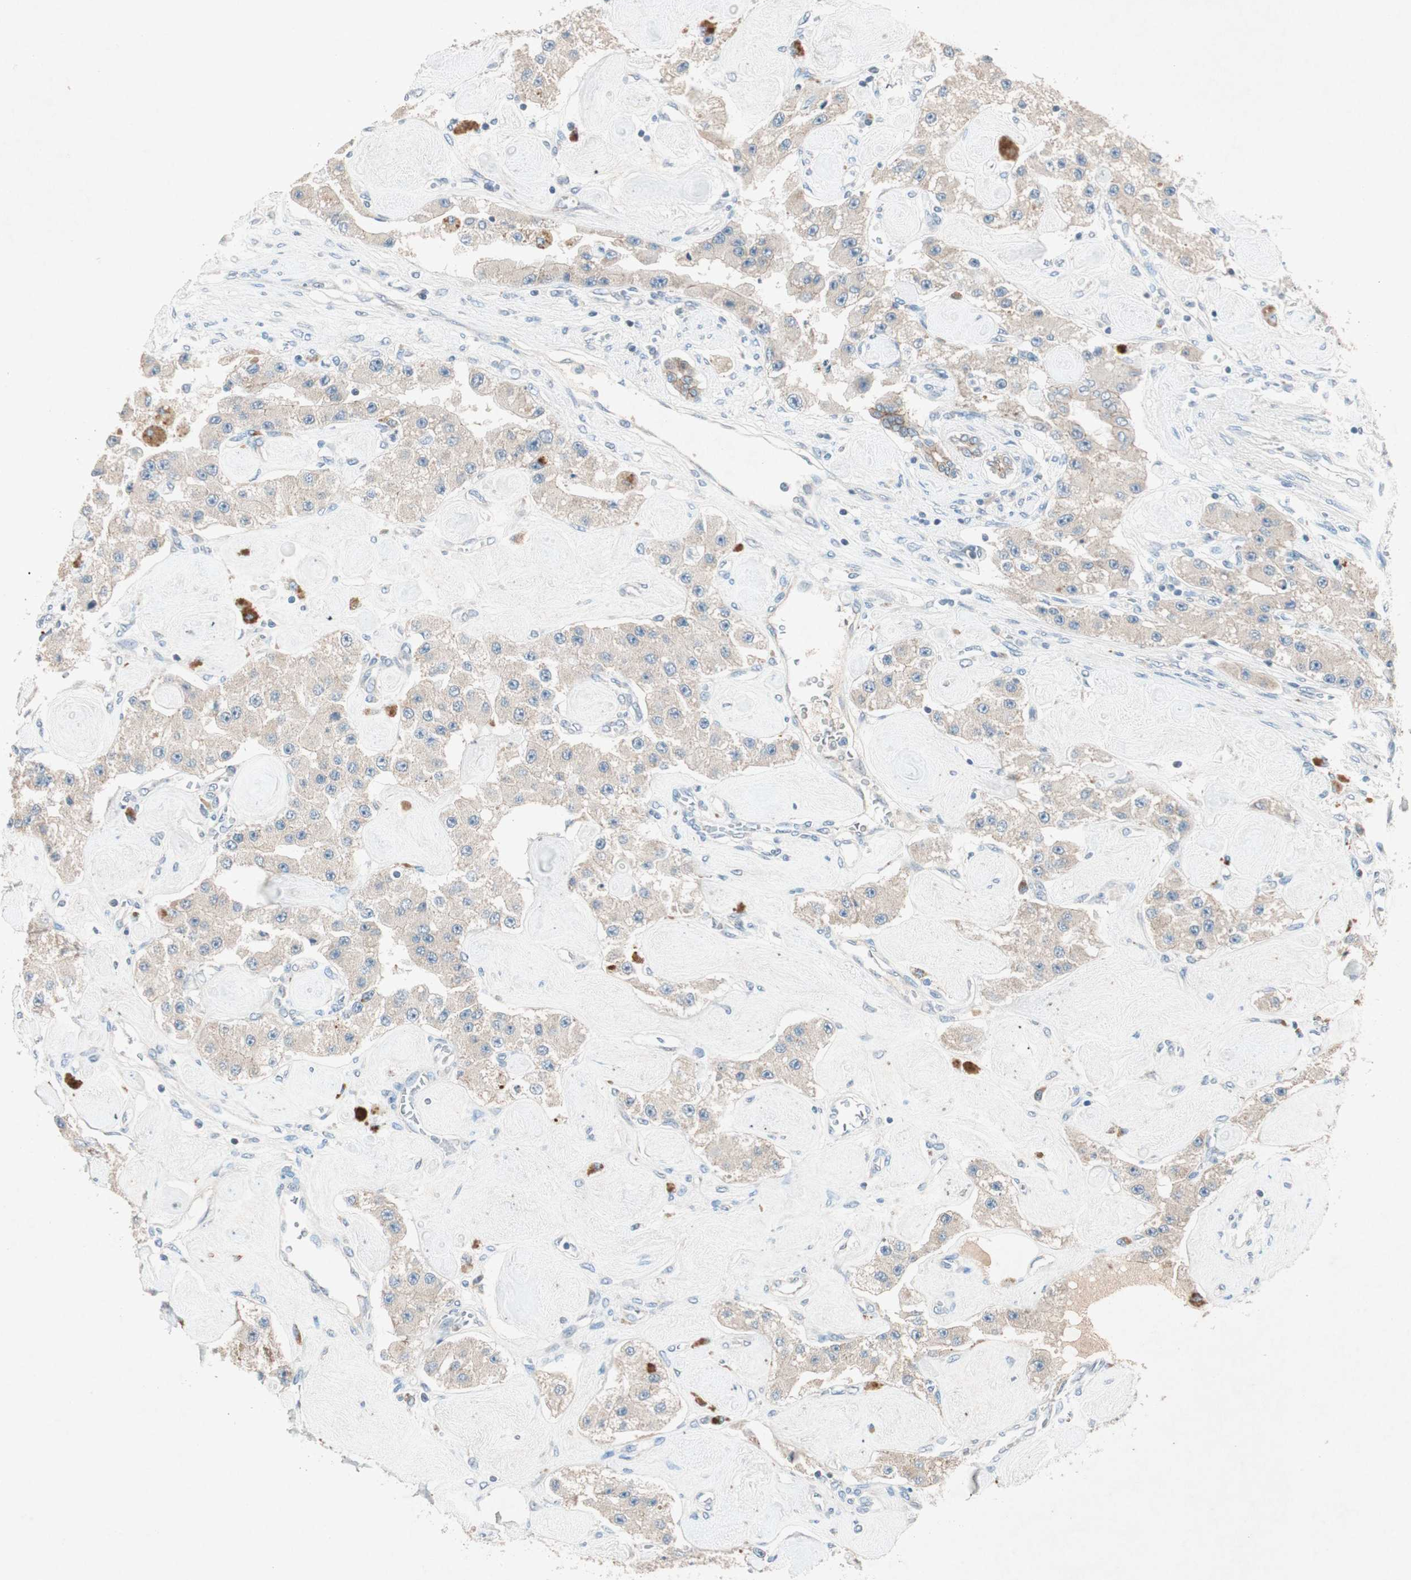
{"staining": {"intensity": "weak", "quantity": ">75%", "location": "cytoplasmic/membranous"}, "tissue": "carcinoid", "cell_type": "Tumor cells", "image_type": "cancer", "snomed": [{"axis": "morphology", "description": "Carcinoid, malignant, NOS"}, {"axis": "topography", "description": "Pancreas"}], "caption": "Human carcinoid stained for a protein (brown) displays weak cytoplasmic/membranous positive staining in approximately >75% of tumor cells.", "gene": "NKAIN1", "patient": {"sex": "male", "age": 41}}